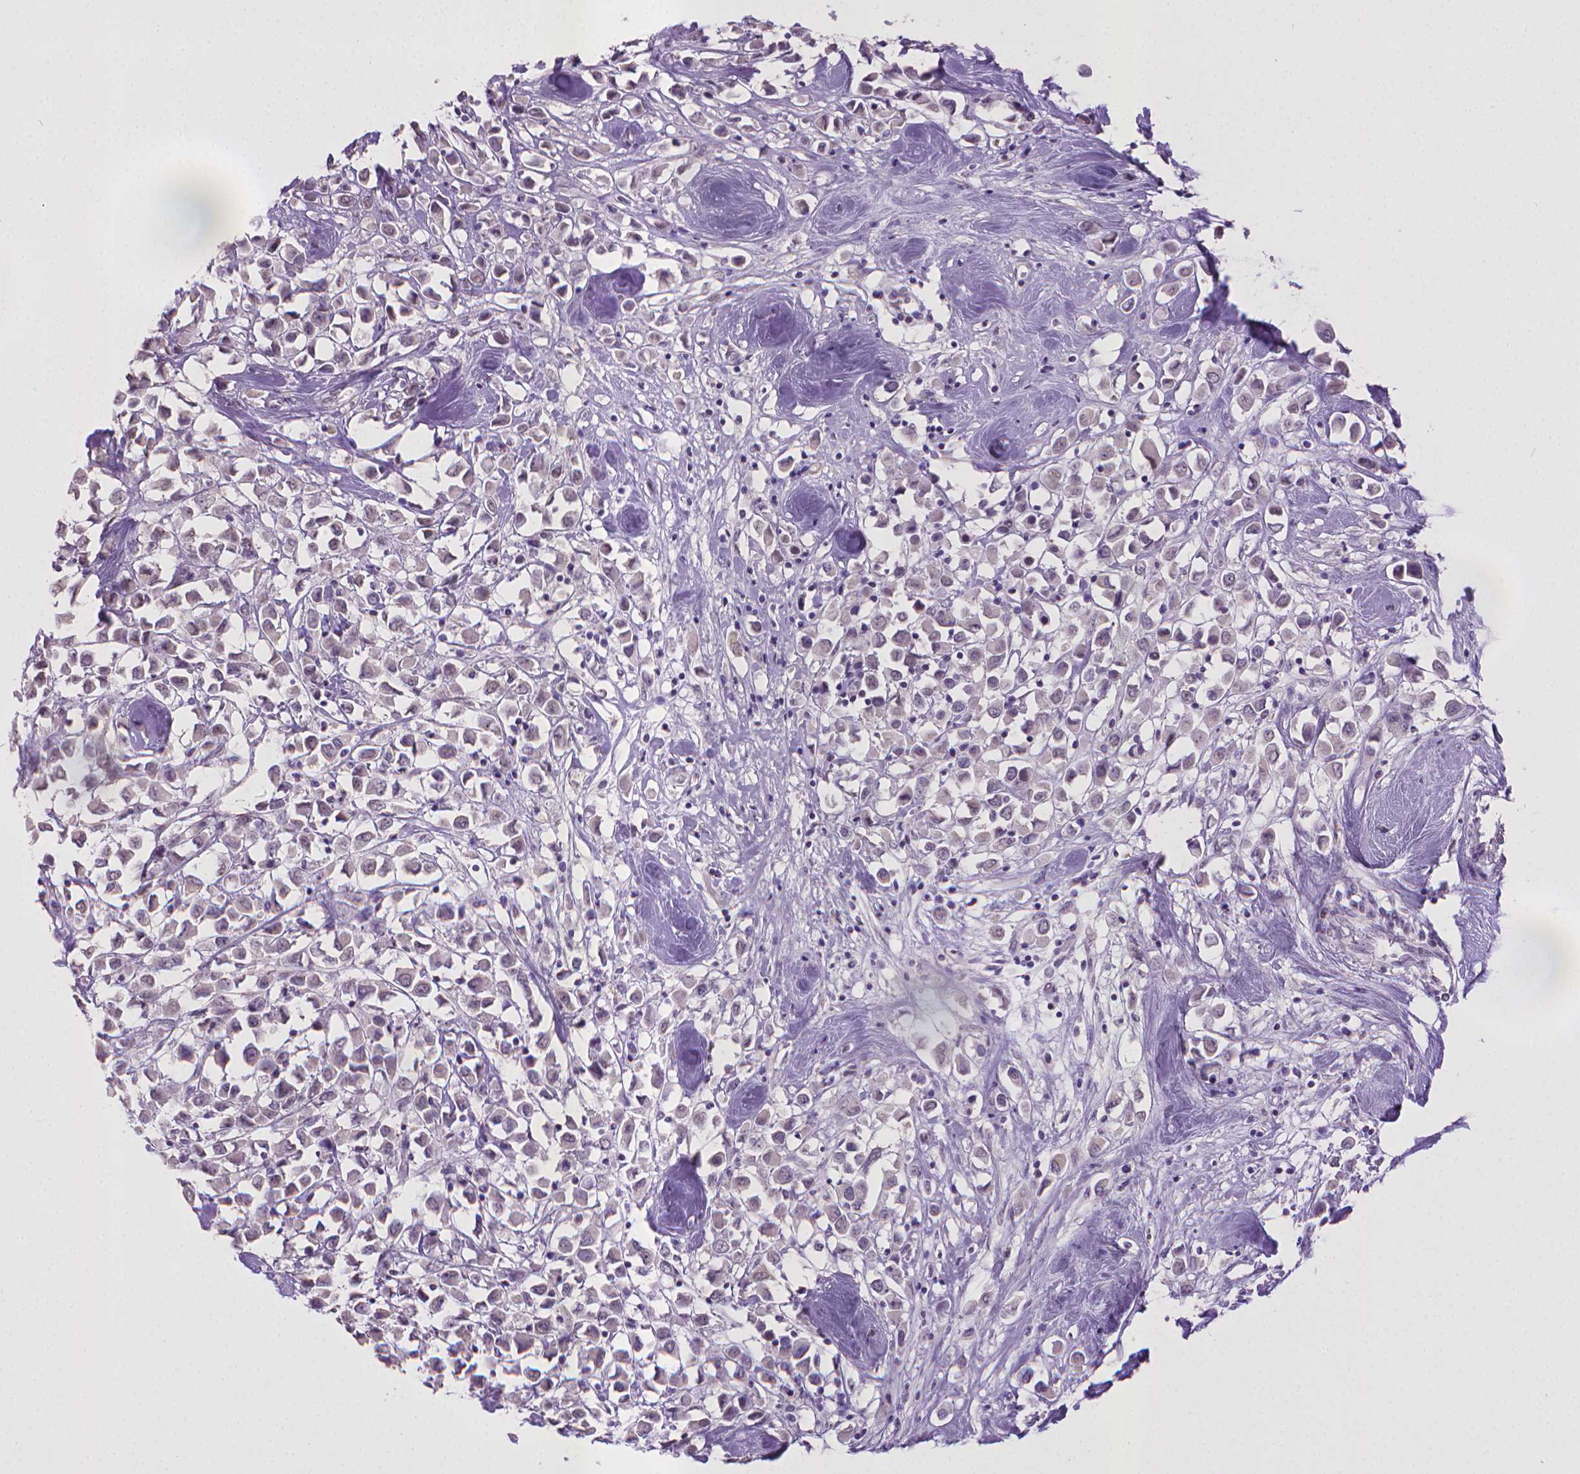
{"staining": {"intensity": "negative", "quantity": "none", "location": "none"}, "tissue": "breast cancer", "cell_type": "Tumor cells", "image_type": "cancer", "snomed": [{"axis": "morphology", "description": "Duct carcinoma"}, {"axis": "topography", "description": "Breast"}], "caption": "The photomicrograph demonstrates no staining of tumor cells in breast cancer.", "gene": "KMO", "patient": {"sex": "female", "age": 61}}